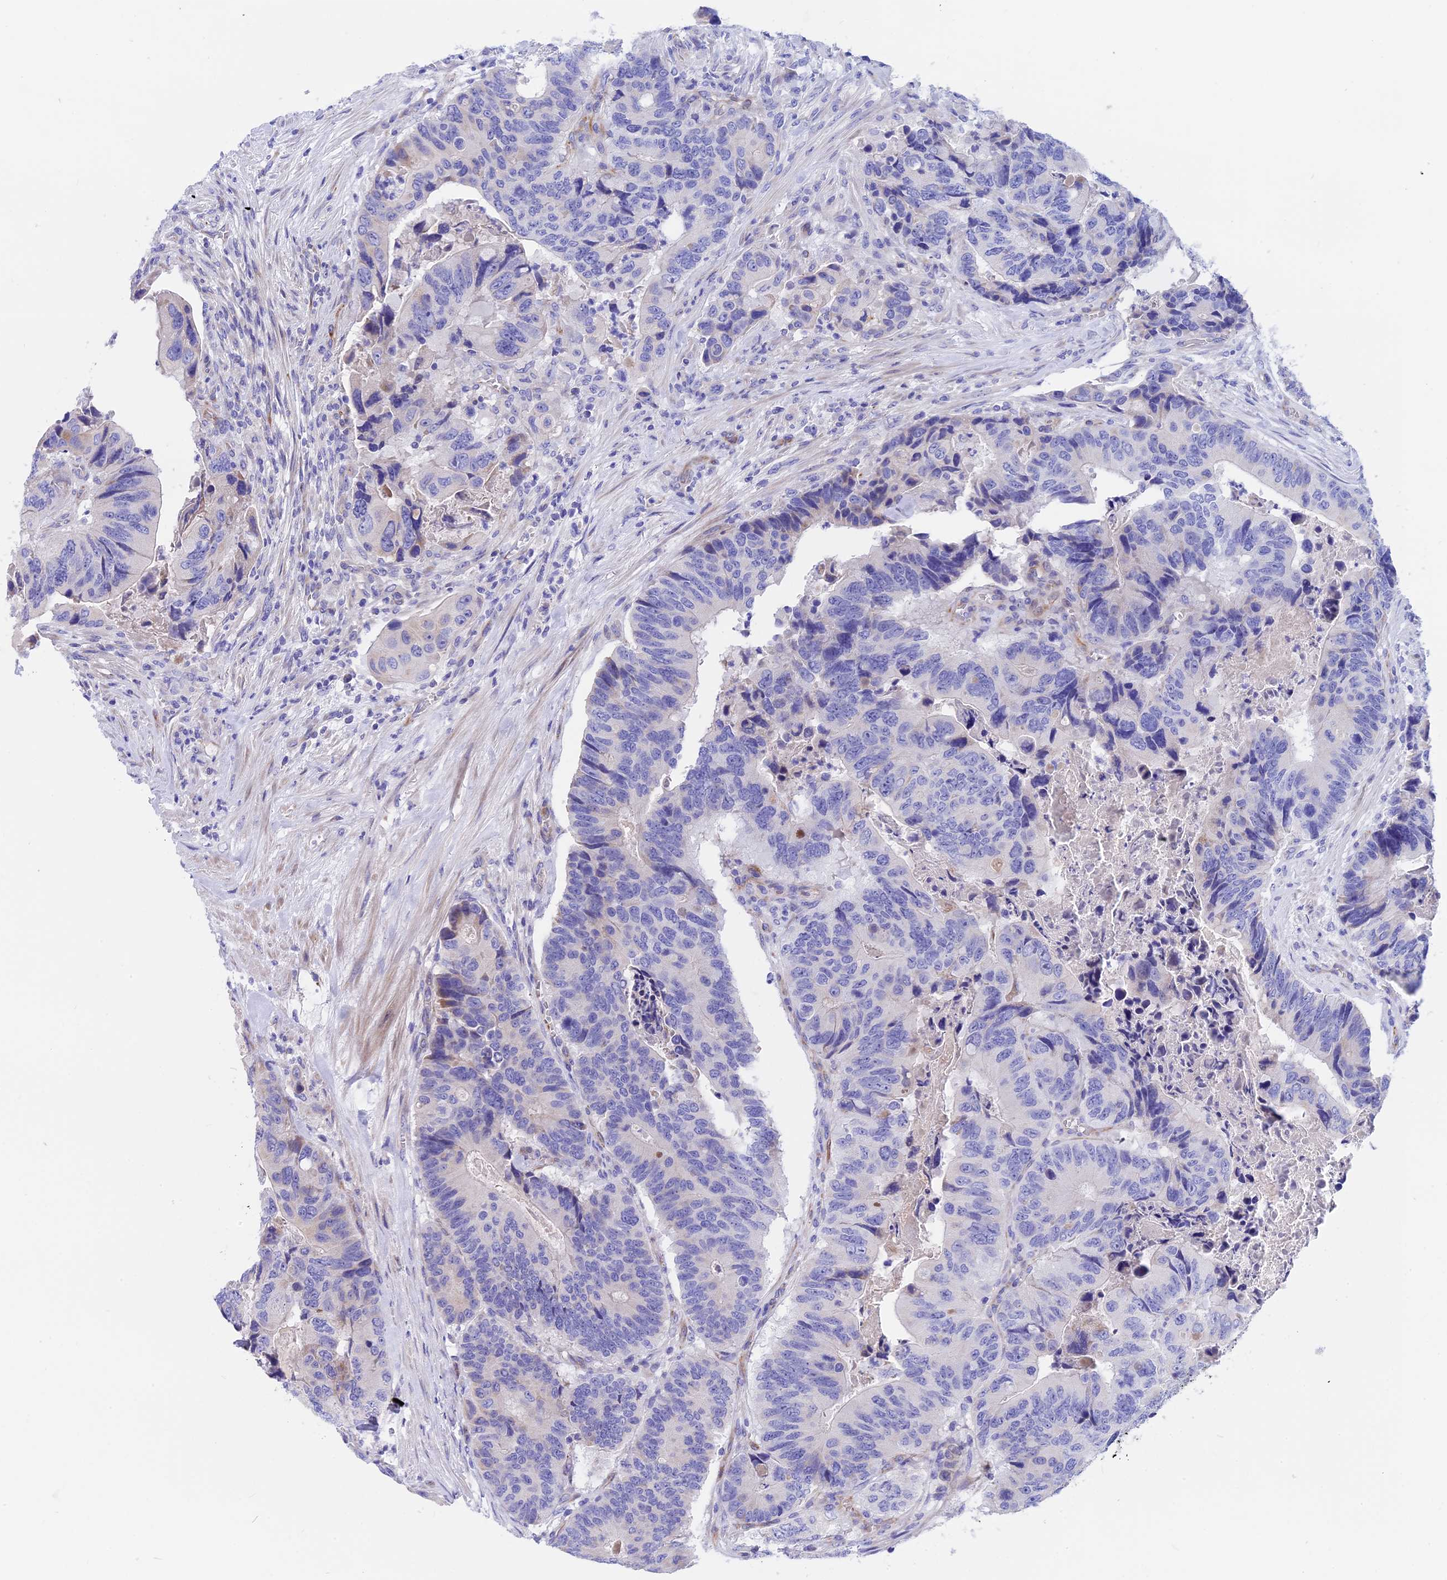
{"staining": {"intensity": "negative", "quantity": "none", "location": "none"}, "tissue": "colorectal cancer", "cell_type": "Tumor cells", "image_type": "cancer", "snomed": [{"axis": "morphology", "description": "Adenocarcinoma, NOS"}, {"axis": "topography", "description": "Colon"}], "caption": "High magnification brightfield microscopy of adenocarcinoma (colorectal) stained with DAB (3,3'-diaminobenzidine) (brown) and counterstained with hematoxylin (blue): tumor cells show no significant expression.", "gene": "TMEM138", "patient": {"sex": "male", "age": 84}}